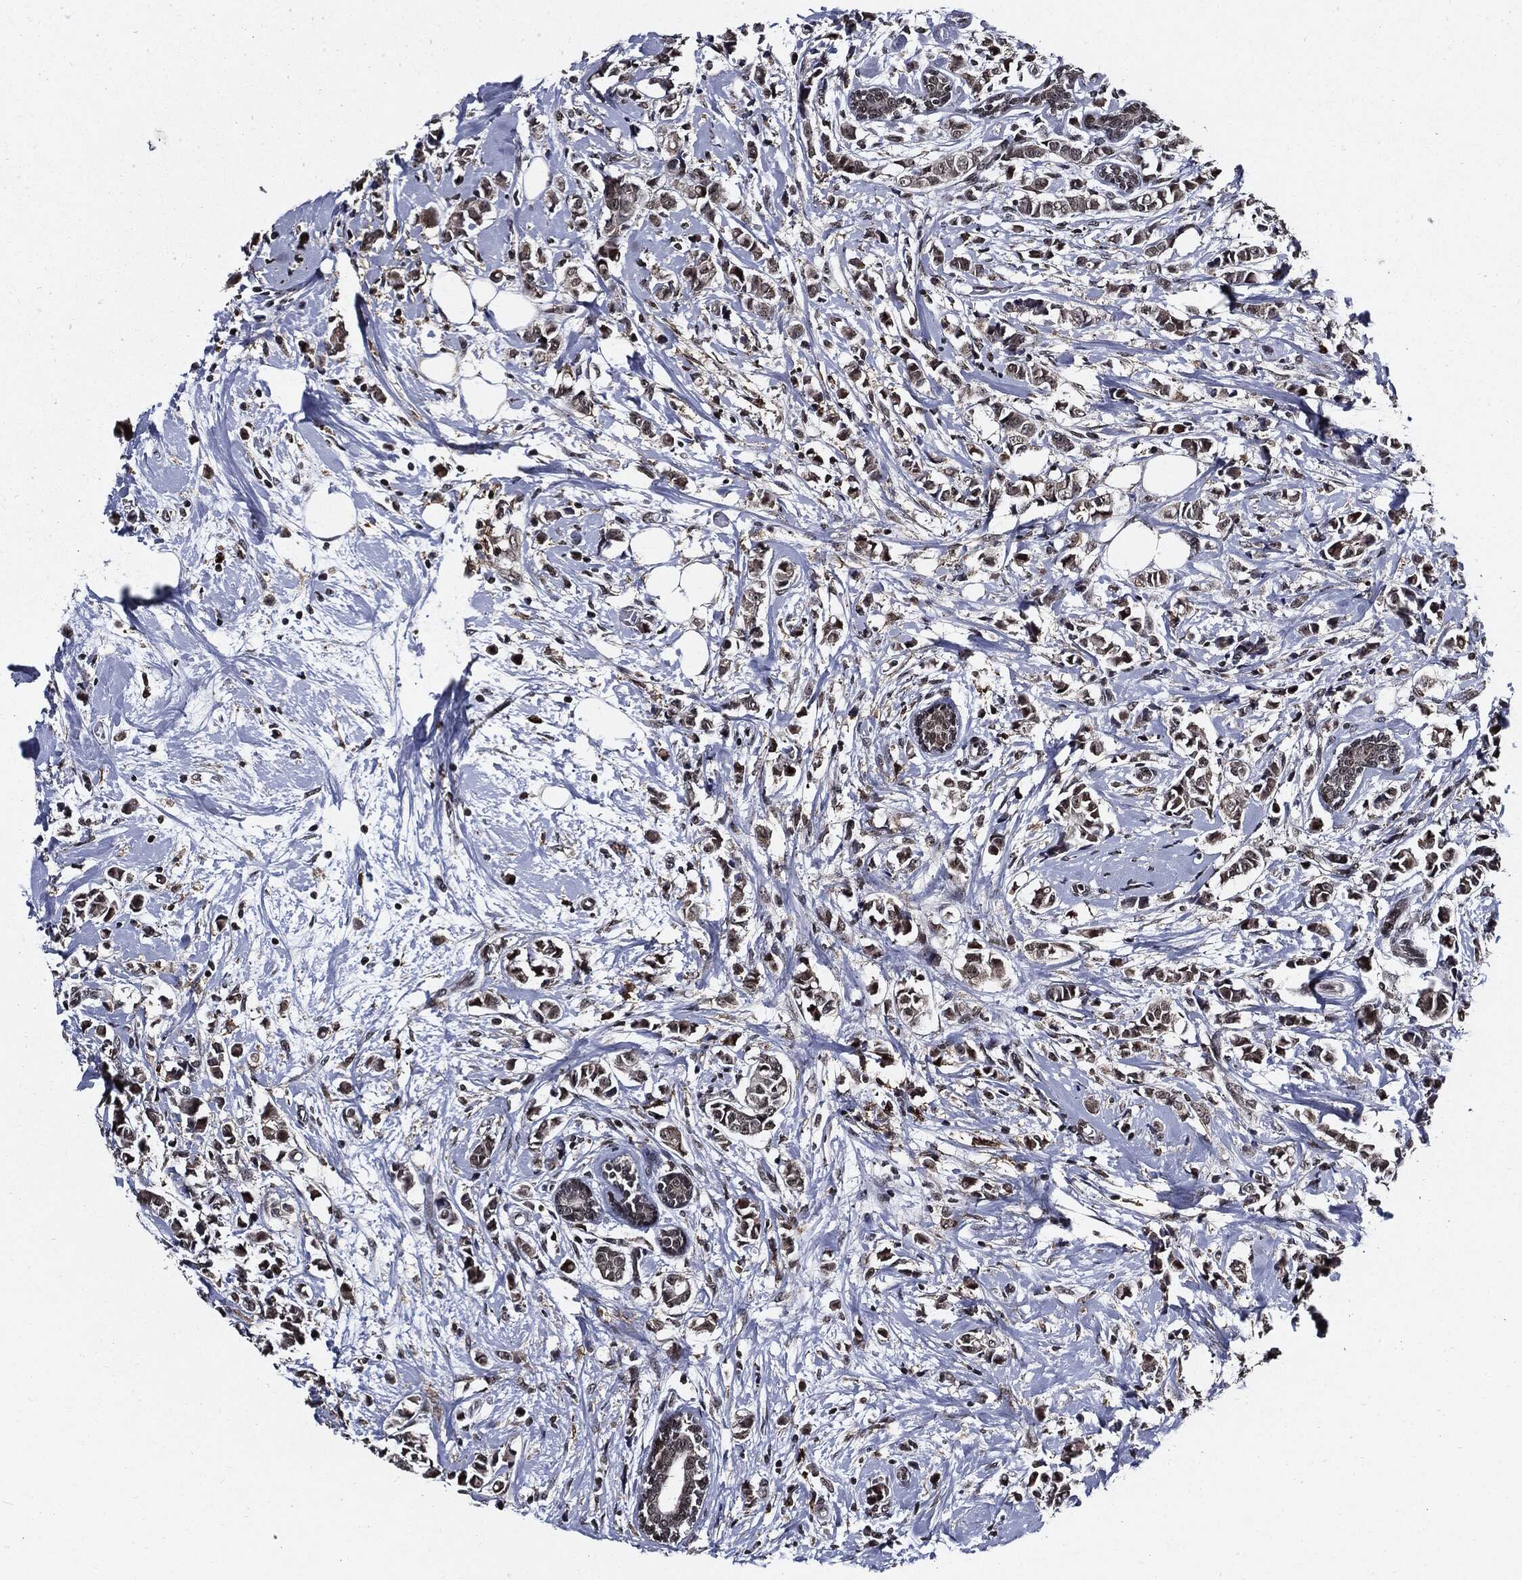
{"staining": {"intensity": "moderate", "quantity": ">75%", "location": "cytoplasmic/membranous"}, "tissue": "breast cancer", "cell_type": "Tumor cells", "image_type": "cancer", "snomed": [{"axis": "morphology", "description": "Normal tissue, NOS"}, {"axis": "morphology", "description": "Duct carcinoma"}, {"axis": "topography", "description": "Breast"}], "caption": "Immunohistochemical staining of breast cancer (infiltrating ductal carcinoma) shows medium levels of moderate cytoplasmic/membranous staining in approximately >75% of tumor cells. The staining was performed using DAB (3,3'-diaminobenzidine) to visualize the protein expression in brown, while the nuclei were stained in blue with hematoxylin (Magnification: 20x).", "gene": "SUGT1", "patient": {"sex": "female", "age": 44}}